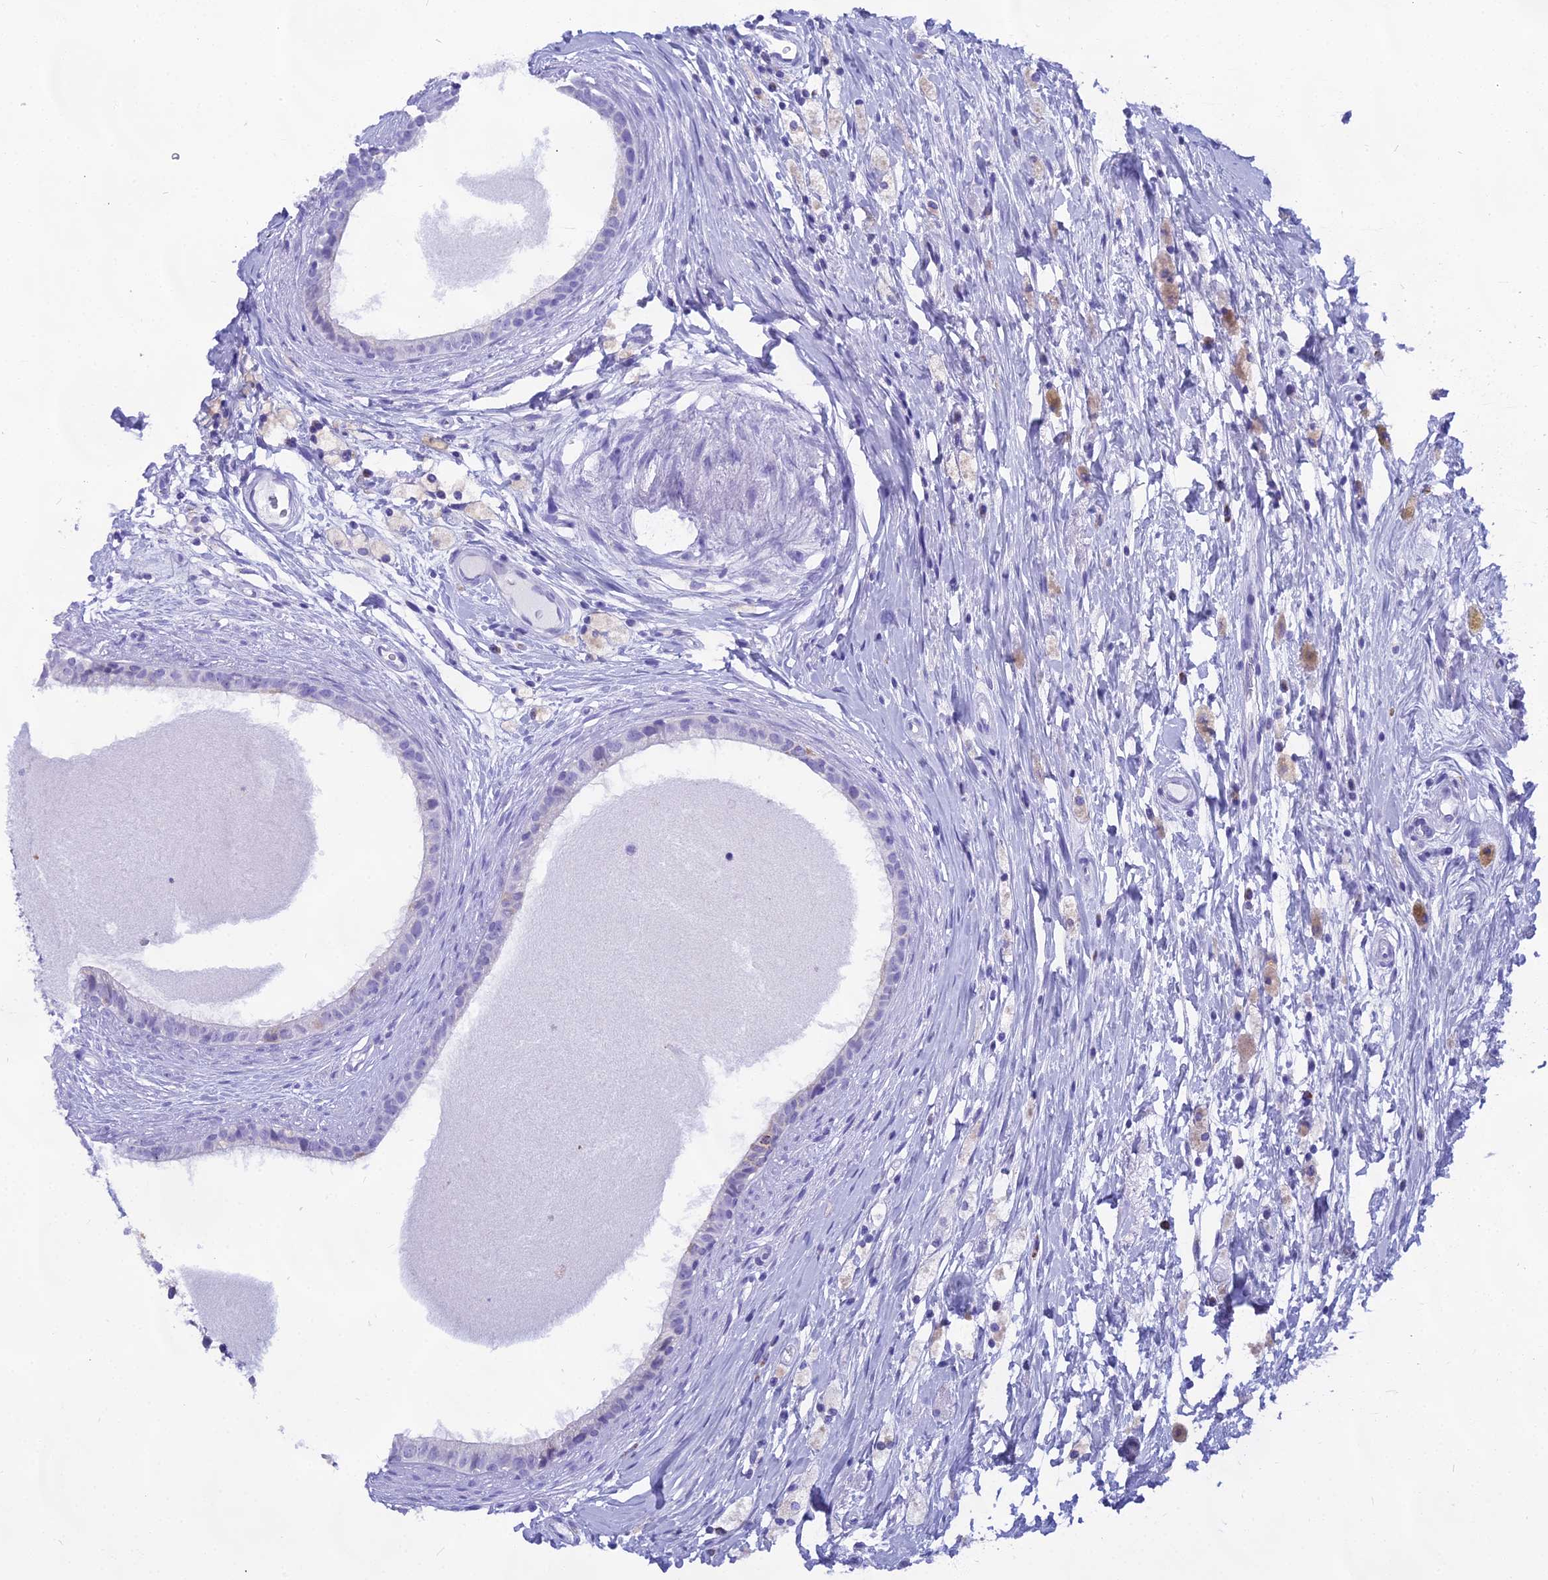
{"staining": {"intensity": "negative", "quantity": "none", "location": "none"}, "tissue": "epididymis", "cell_type": "Glandular cells", "image_type": "normal", "snomed": [{"axis": "morphology", "description": "Normal tissue, NOS"}, {"axis": "topography", "description": "Epididymis"}], "caption": "Micrograph shows no significant protein expression in glandular cells of benign epididymis. (Brightfield microscopy of DAB (3,3'-diaminobenzidine) immunohistochemistry (IHC) at high magnification).", "gene": "CGB1", "patient": {"sex": "male", "age": 80}}